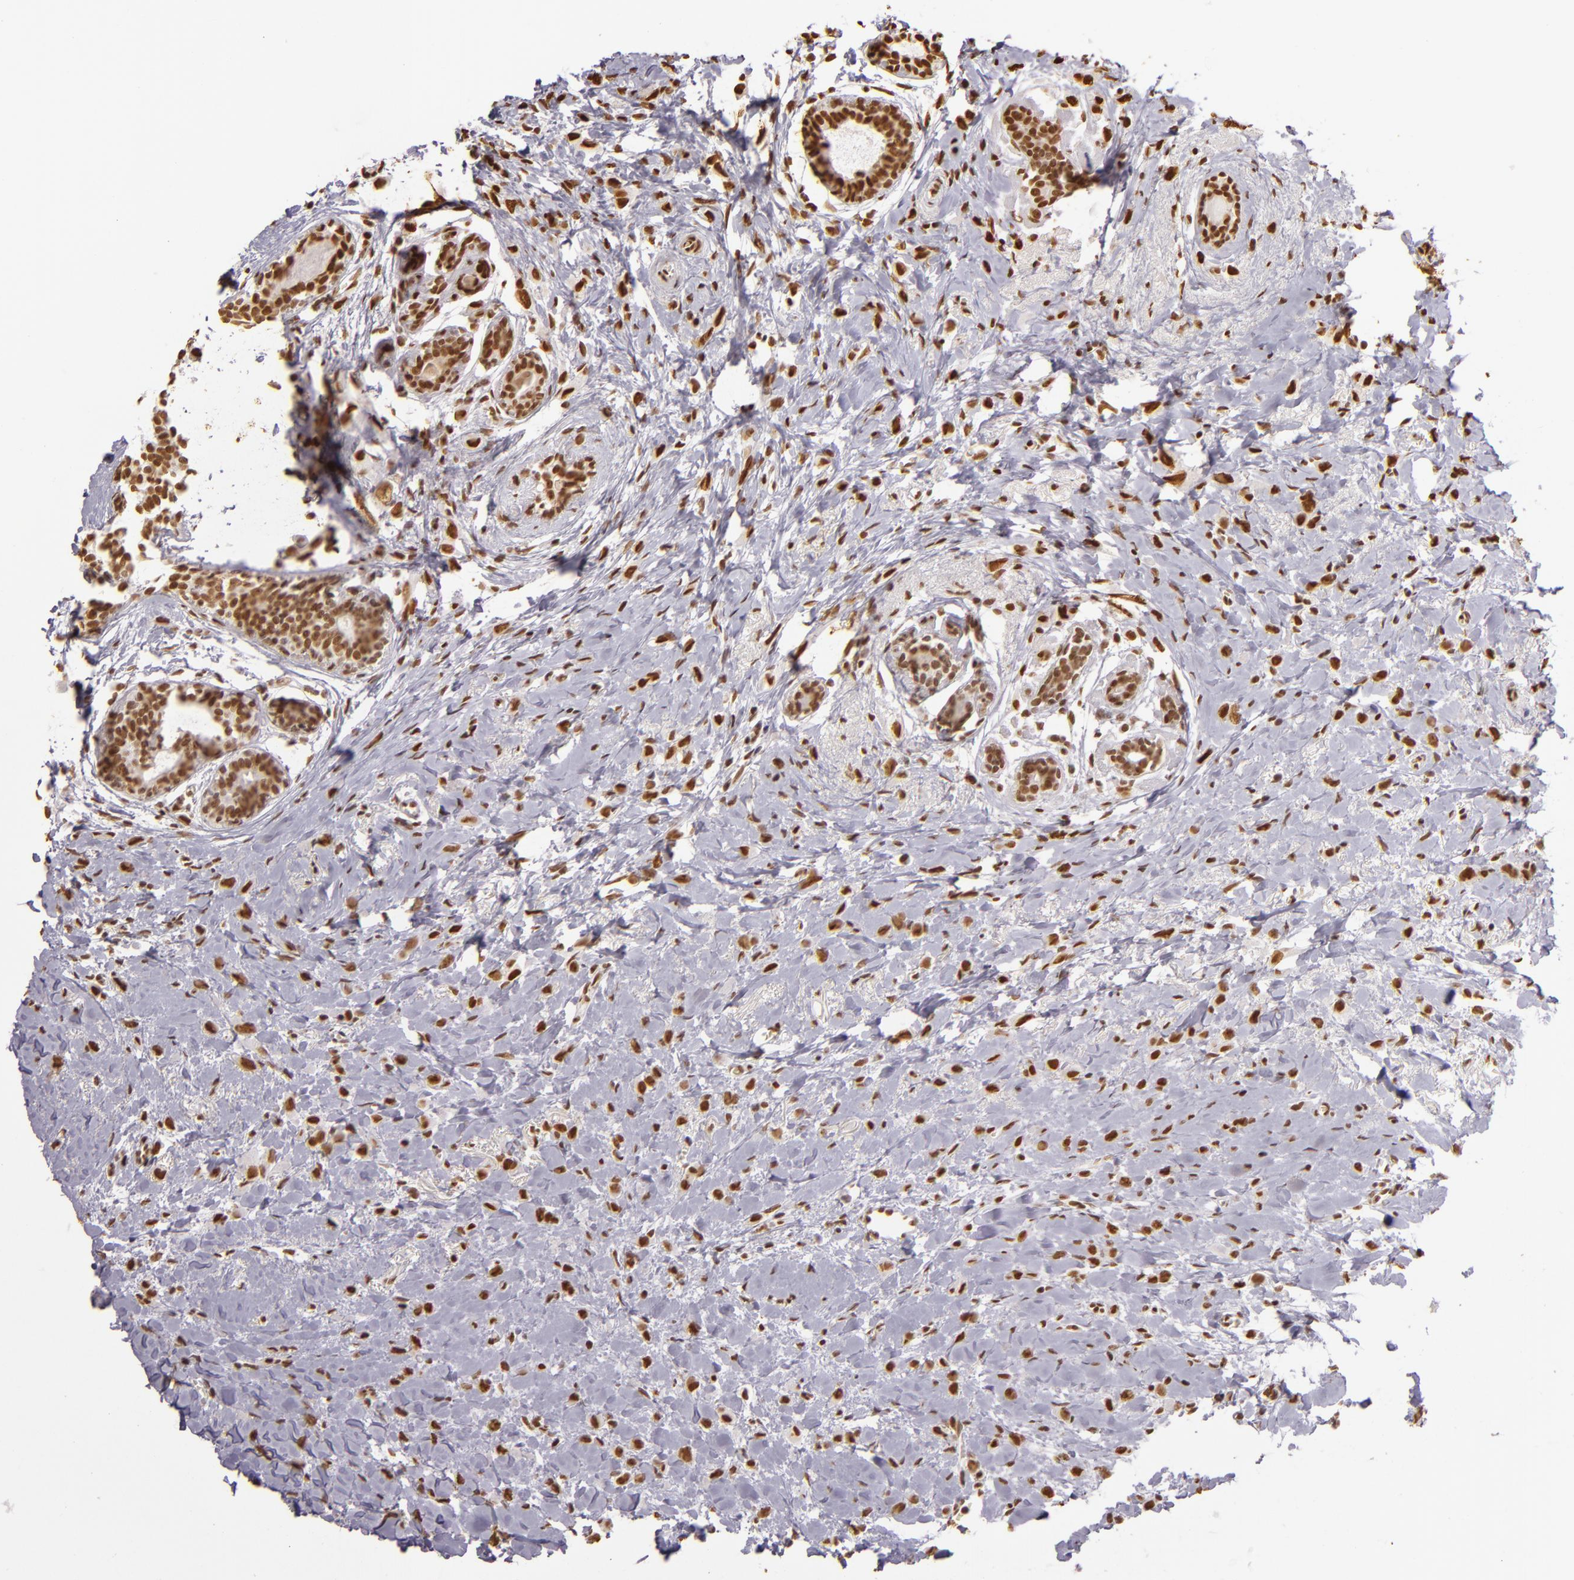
{"staining": {"intensity": "moderate", "quantity": ">75%", "location": "nuclear"}, "tissue": "breast cancer", "cell_type": "Tumor cells", "image_type": "cancer", "snomed": [{"axis": "morphology", "description": "Lobular carcinoma"}, {"axis": "topography", "description": "Breast"}], "caption": "There is medium levels of moderate nuclear staining in tumor cells of lobular carcinoma (breast), as demonstrated by immunohistochemical staining (brown color).", "gene": "PAPOLA", "patient": {"sex": "female", "age": 57}}